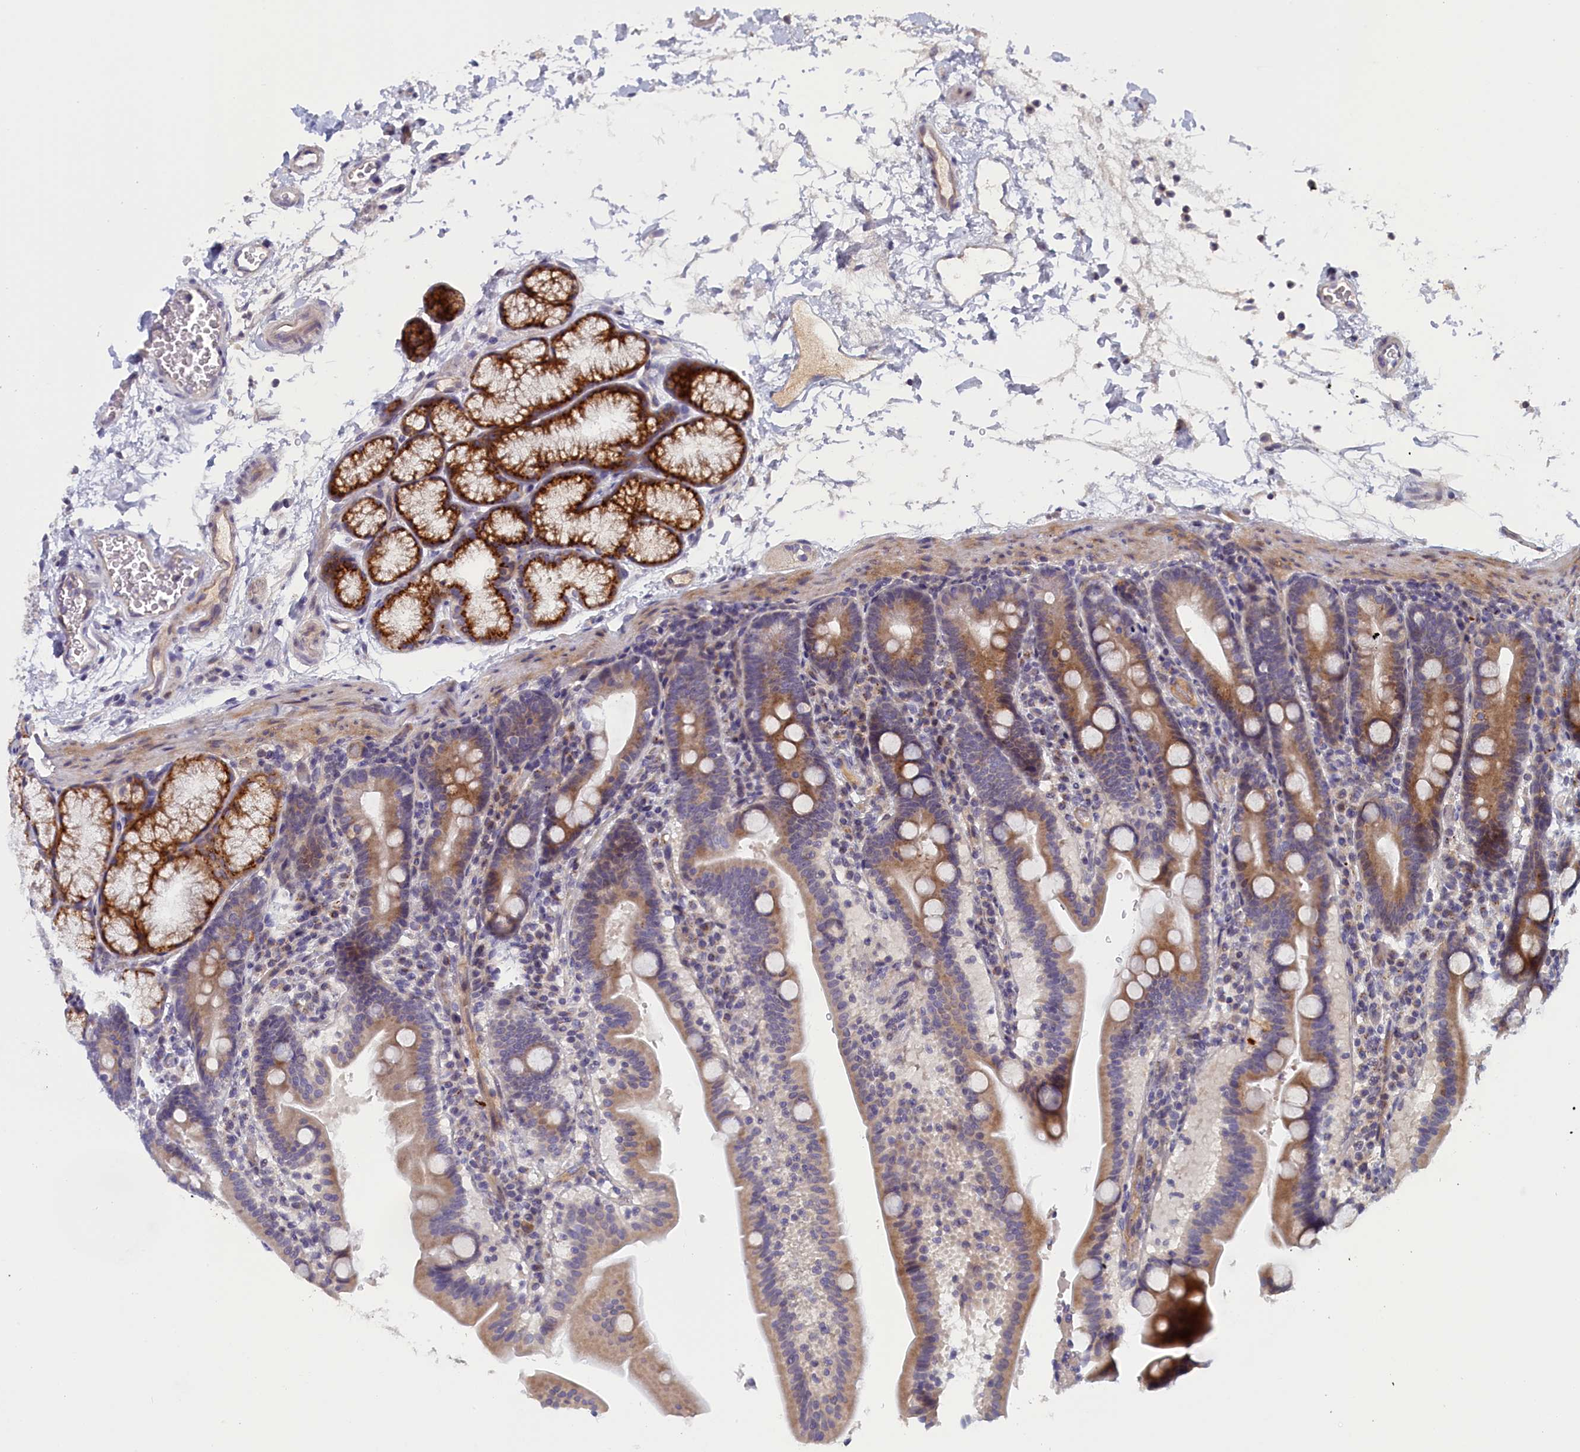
{"staining": {"intensity": "moderate", "quantity": "25%-75%", "location": "cytoplasmic/membranous"}, "tissue": "duodenum", "cell_type": "Glandular cells", "image_type": "normal", "snomed": [{"axis": "morphology", "description": "Normal tissue, NOS"}, {"axis": "topography", "description": "Duodenum"}], "caption": "Moderate cytoplasmic/membranous protein expression is present in about 25%-75% of glandular cells in duodenum. (Stains: DAB (3,3'-diaminobenzidine) in brown, nuclei in blue, Microscopy: brightfield microscopy at high magnification).", "gene": "IGFALS", "patient": {"sex": "male", "age": 54}}